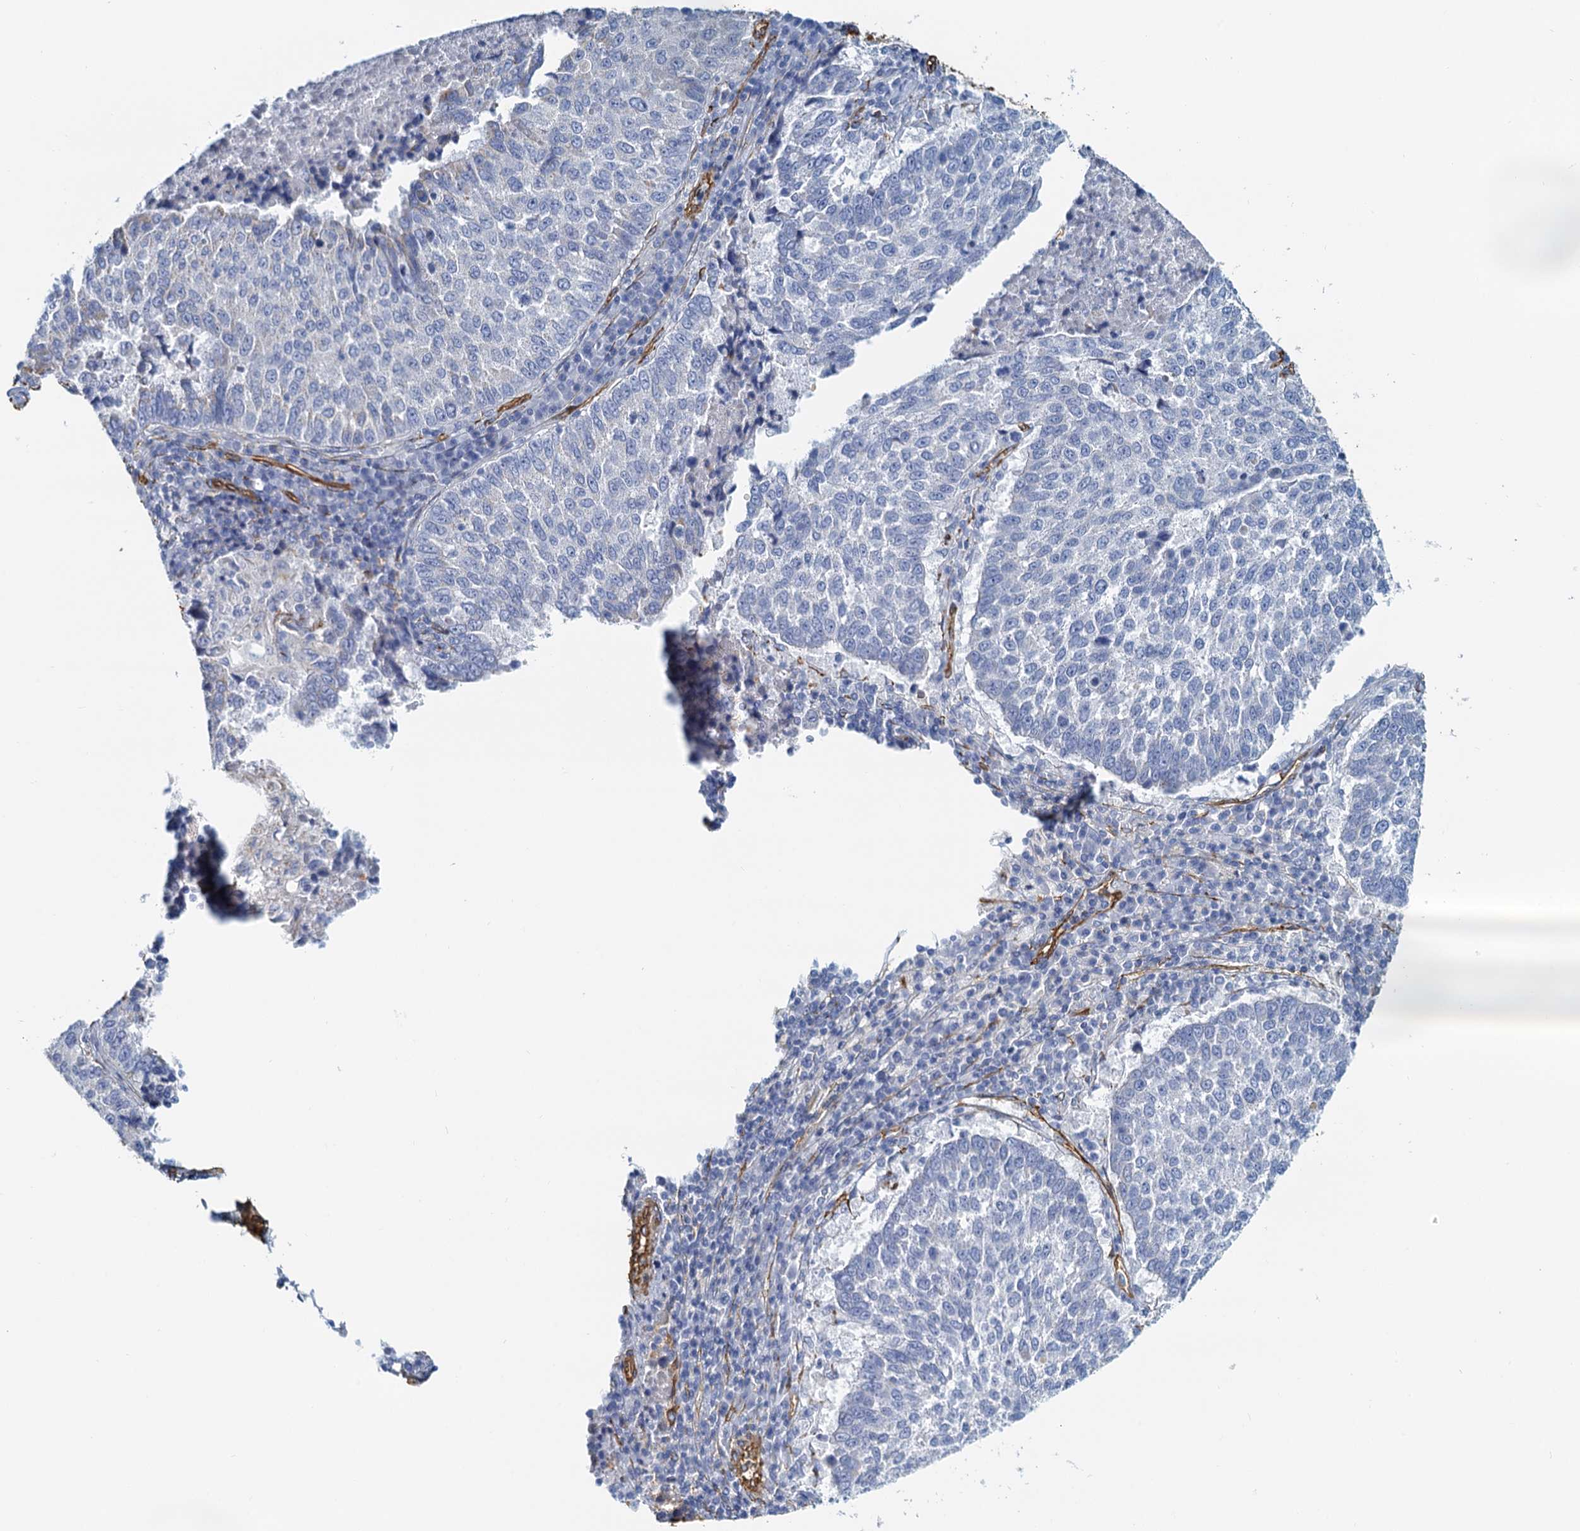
{"staining": {"intensity": "negative", "quantity": "none", "location": "none"}, "tissue": "lung cancer", "cell_type": "Tumor cells", "image_type": "cancer", "snomed": [{"axis": "morphology", "description": "Squamous cell carcinoma, NOS"}, {"axis": "topography", "description": "Lung"}], "caption": "The photomicrograph displays no staining of tumor cells in squamous cell carcinoma (lung).", "gene": "DGKG", "patient": {"sex": "male", "age": 73}}